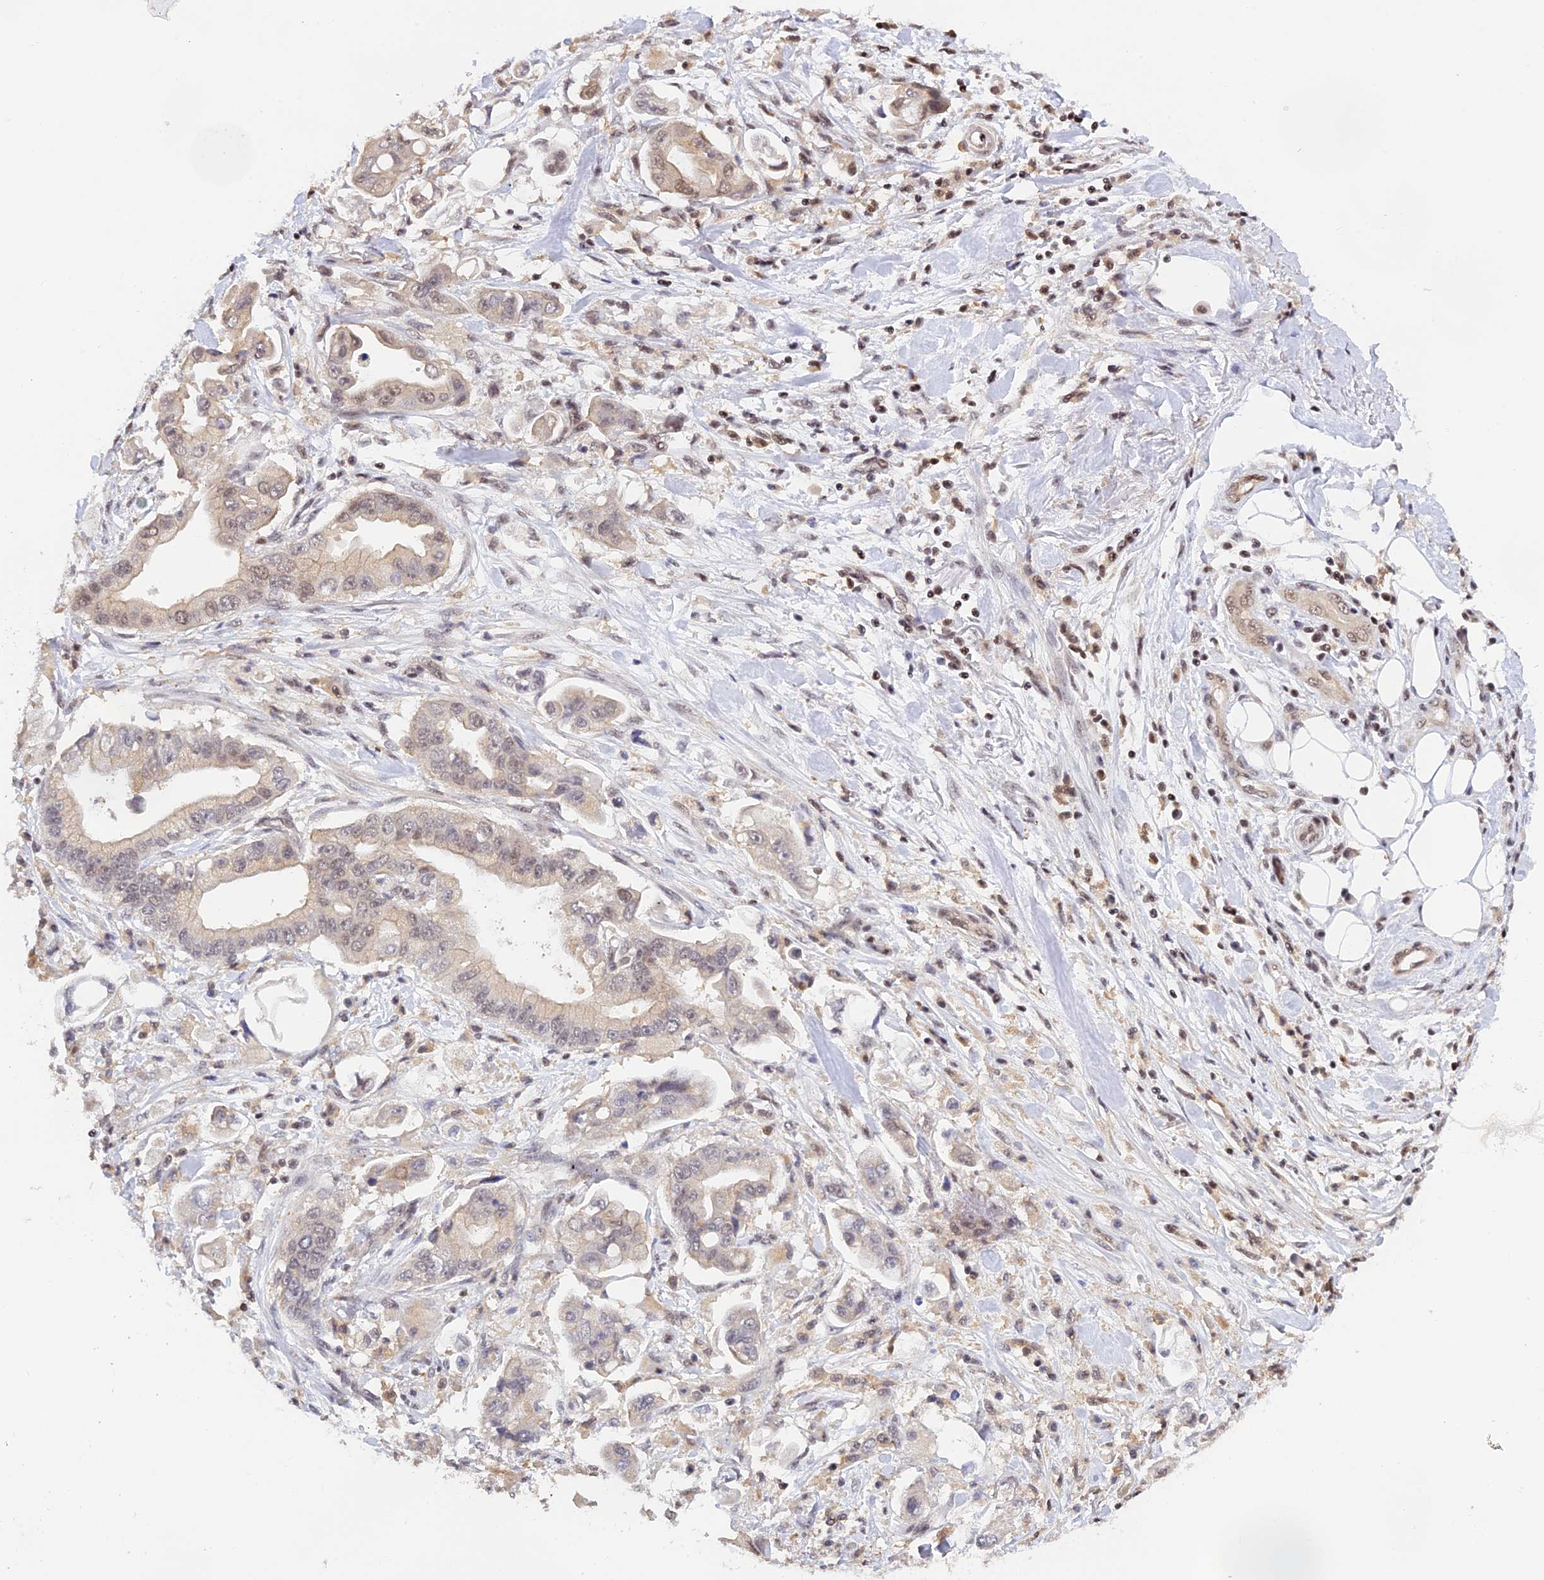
{"staining": {"intensity": "weak", "quantity": "<25%", "location": "cytoplasmic/membranous,nuclear"}, "tissue": "stomach cancer", "cell_type": "Tumor cells", "image_type": "cancer", "snomed": [{"axis": "morphology", "description": "Adenocarcinoma, NOS"}, {"axis": "topography", "description": "Stomach"}], "caption": "Immunohistochemistry (IHC) histopathology image of human stomach adenocarcinoma stained for a protein (brown), which displays no staining in tumor cells. (Stains: DAB (3,3'-diaminobenzidine) immunohistochemistry (IHC) with hematoxylin counter stain, Microscopy: brightfield microscopy at high magnification).", "gene": "THAP11", "patient": {"sex": "male", "age": 62}}